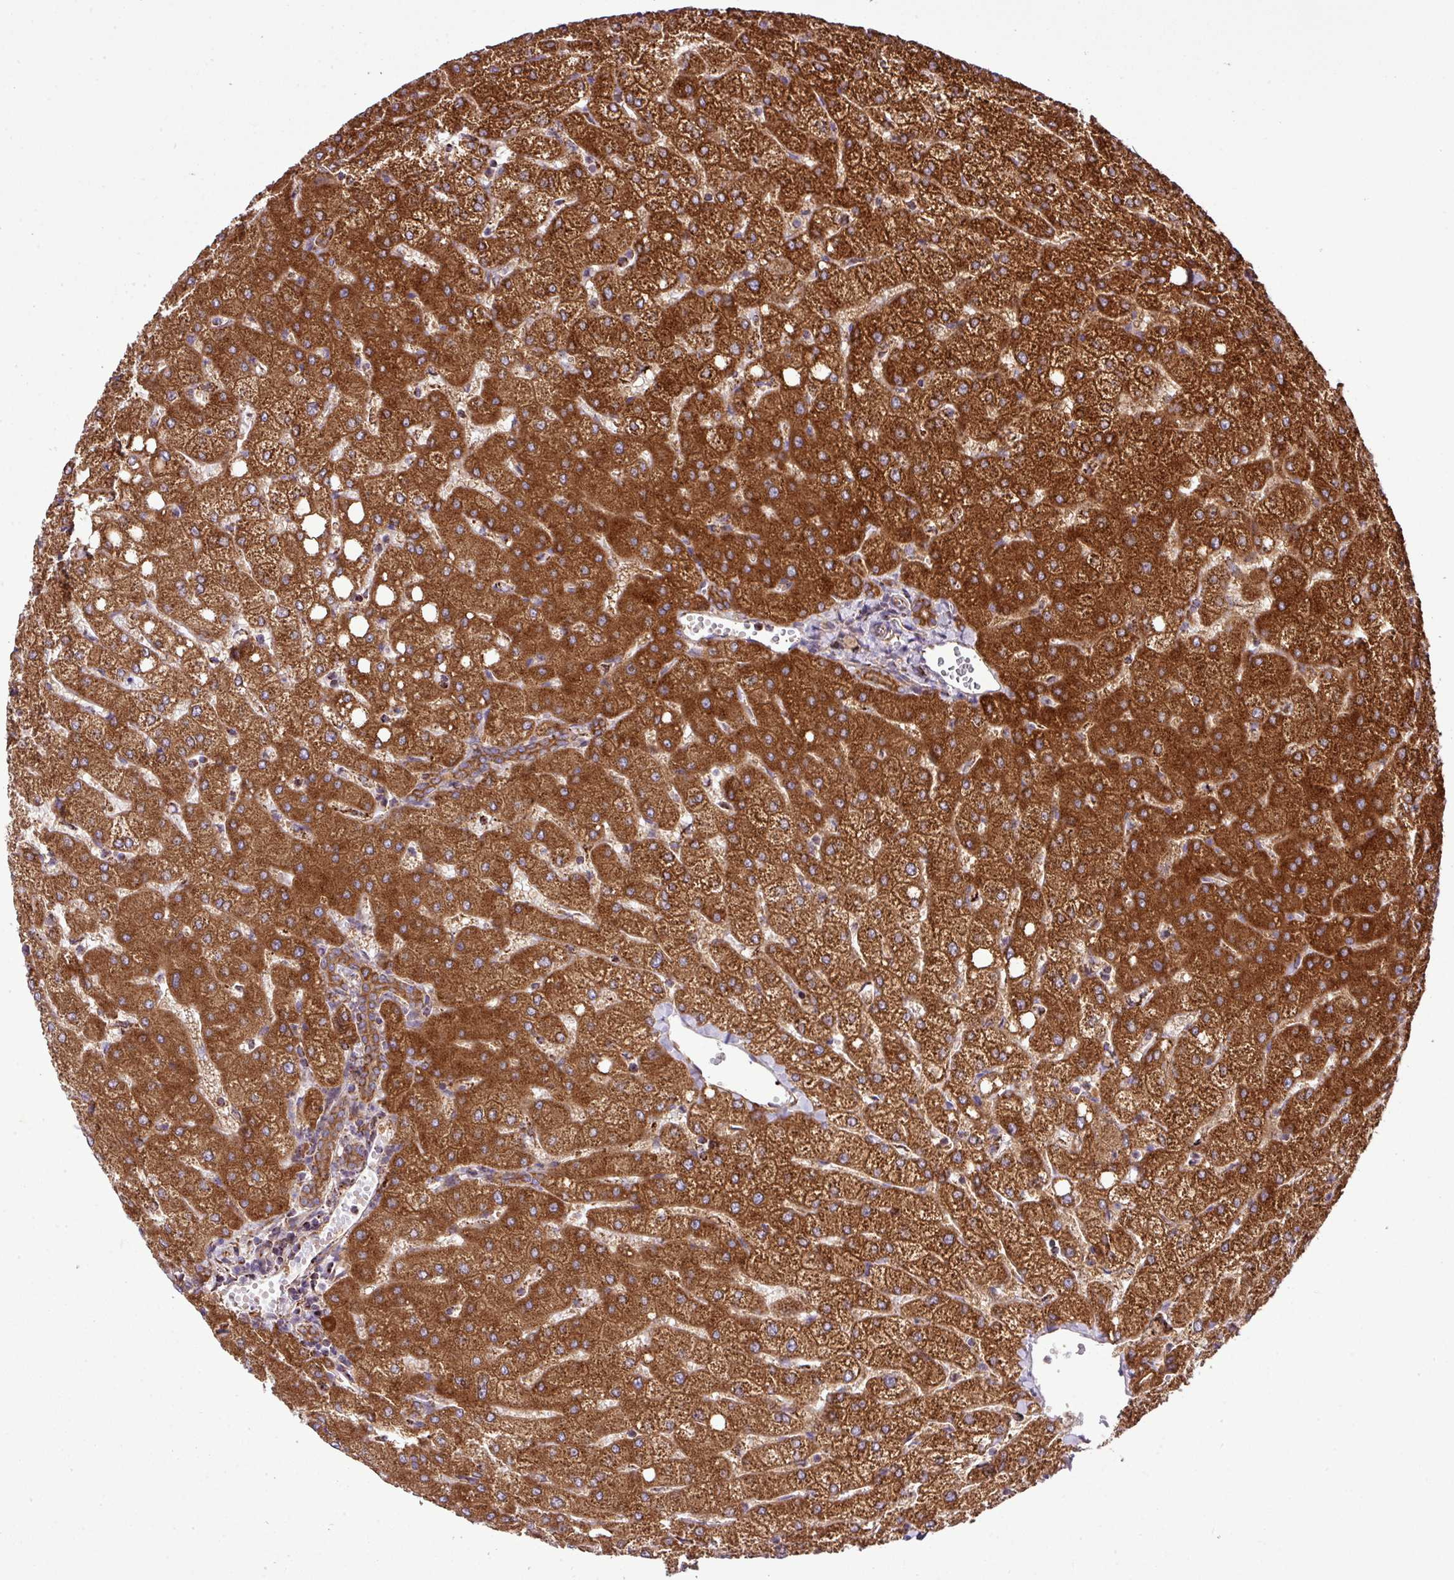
{"staining": {"intensity": "moderate", "quantity": ">75%", "location": "cytoplasmic/membranous"}, "tissue": "liver", "cell_type": "Cholangiocytes", "image_type": "normal", "snomed": [{"axis": "morphology", "description": "Normal tissue, NOS"}, {"axis": "topography", "description": "Liver"}], "caption": "A medium amount of moderate cytoplasmic/membranous positivity is present in approximately >75% of cholangiocytes in normal liver. Immunohistochemistry stains the protein in brown and the nuclei are stained blue.", "gene": "ZNF569", "patient": {"sex": "female", "age": 54}}